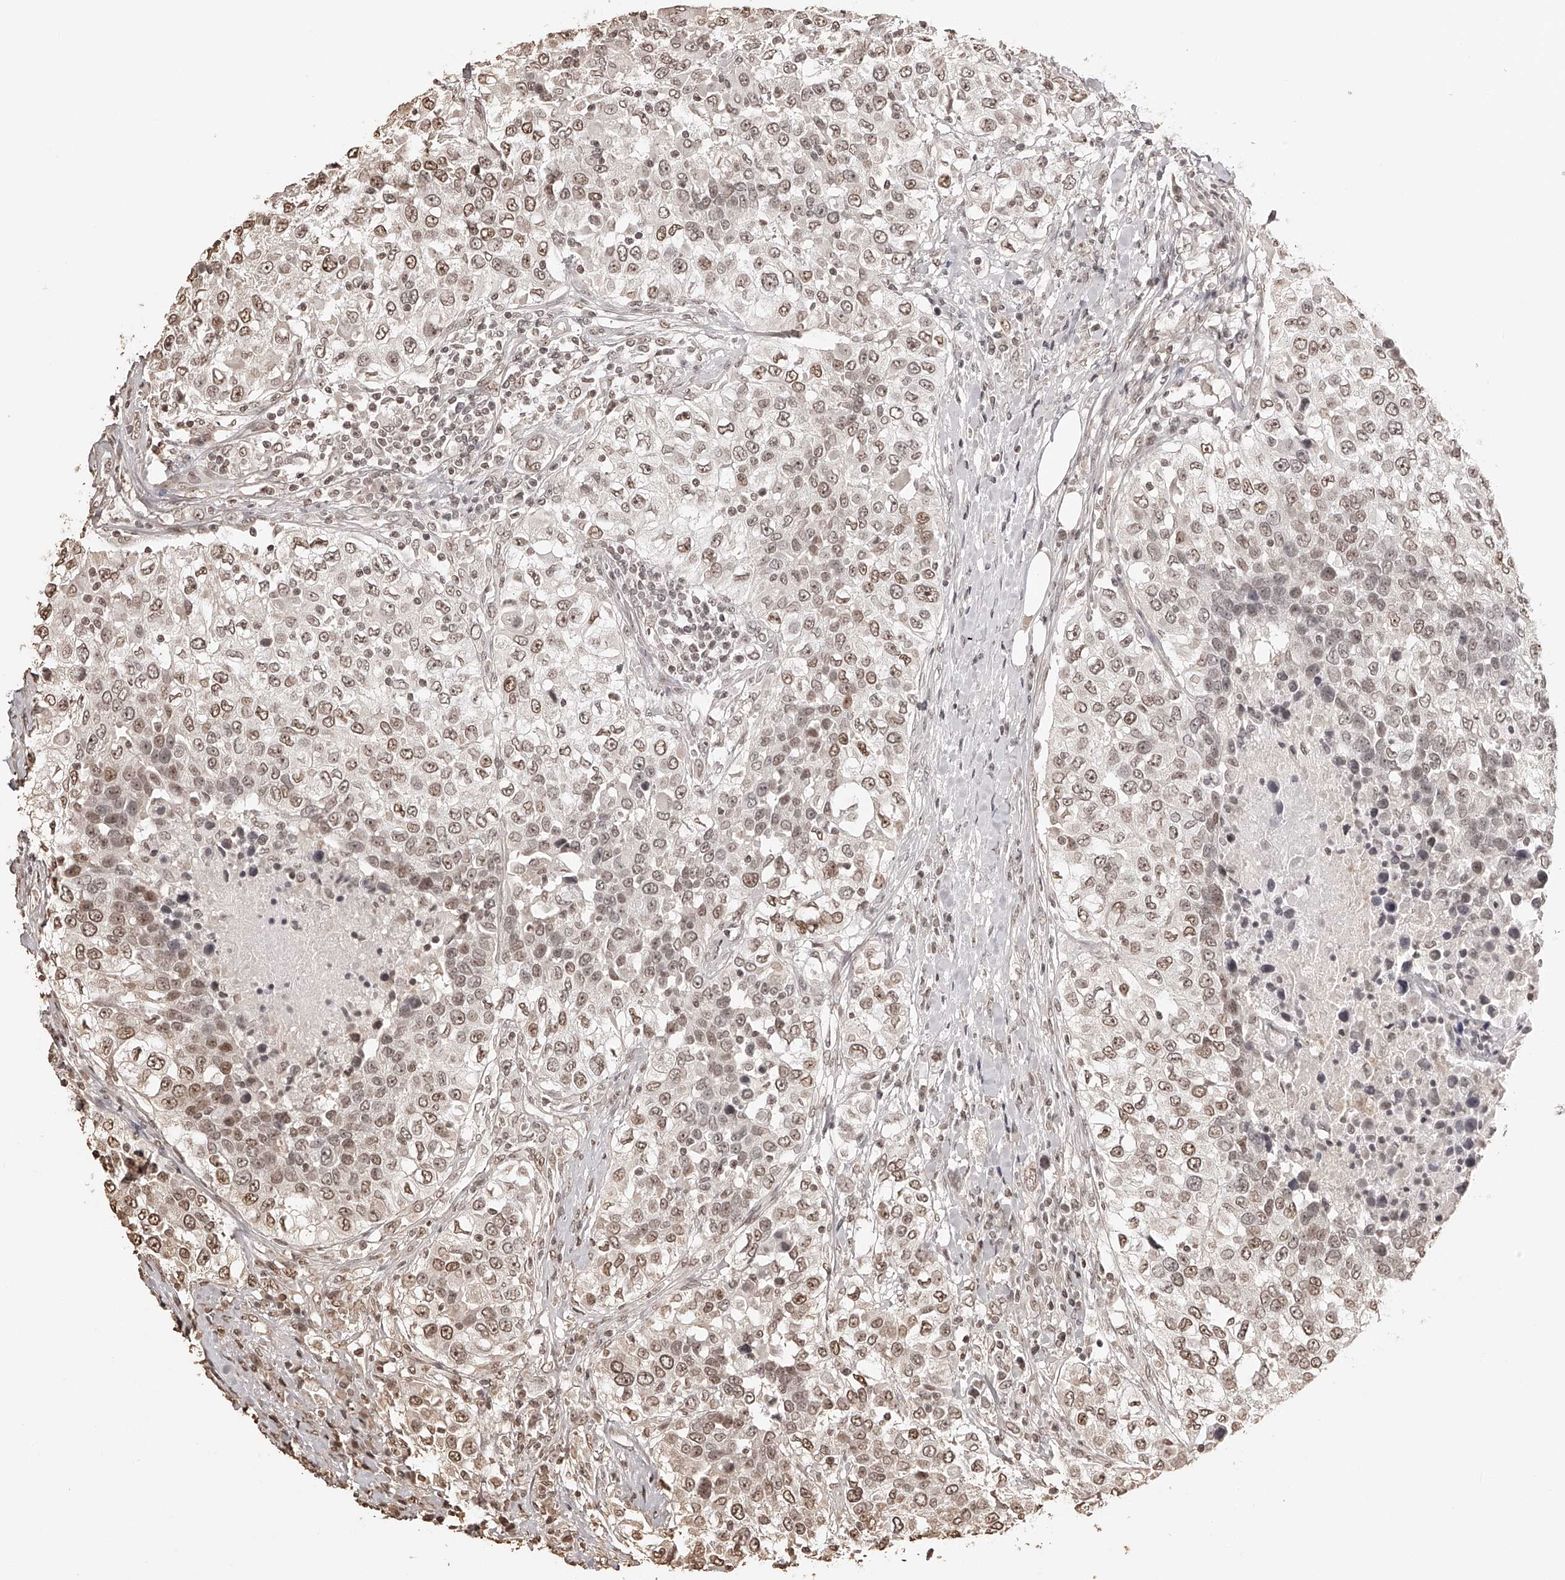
{"staining": {"intensity": "weak", "quantity": ">75%", "location": "nuclear"}, "tissue": "urothelial cancer", "cell_type": "Tumor cells", "image_type": "cancer", "snomed": [{"axis": "morphology", "description": "Urothelial carcinoma, High grade"}, {"axis": "topography", "description": "Urinary bladder"}], "caption": "Urothelial carcinoma (high-grade) stained with DAB (3,3'-diaminobenzidine) IHC exhibits low levels of weak nuclear expression in approximately >75% of tumor cells. Using DAB (3,3'-diaminobenzidine) (brown) and hematoxylin (blue) stains, captured at high magnification using brightfield microscopy.", "gene": "ZNF503", "patient": {"sex": "female", "age": 80}}